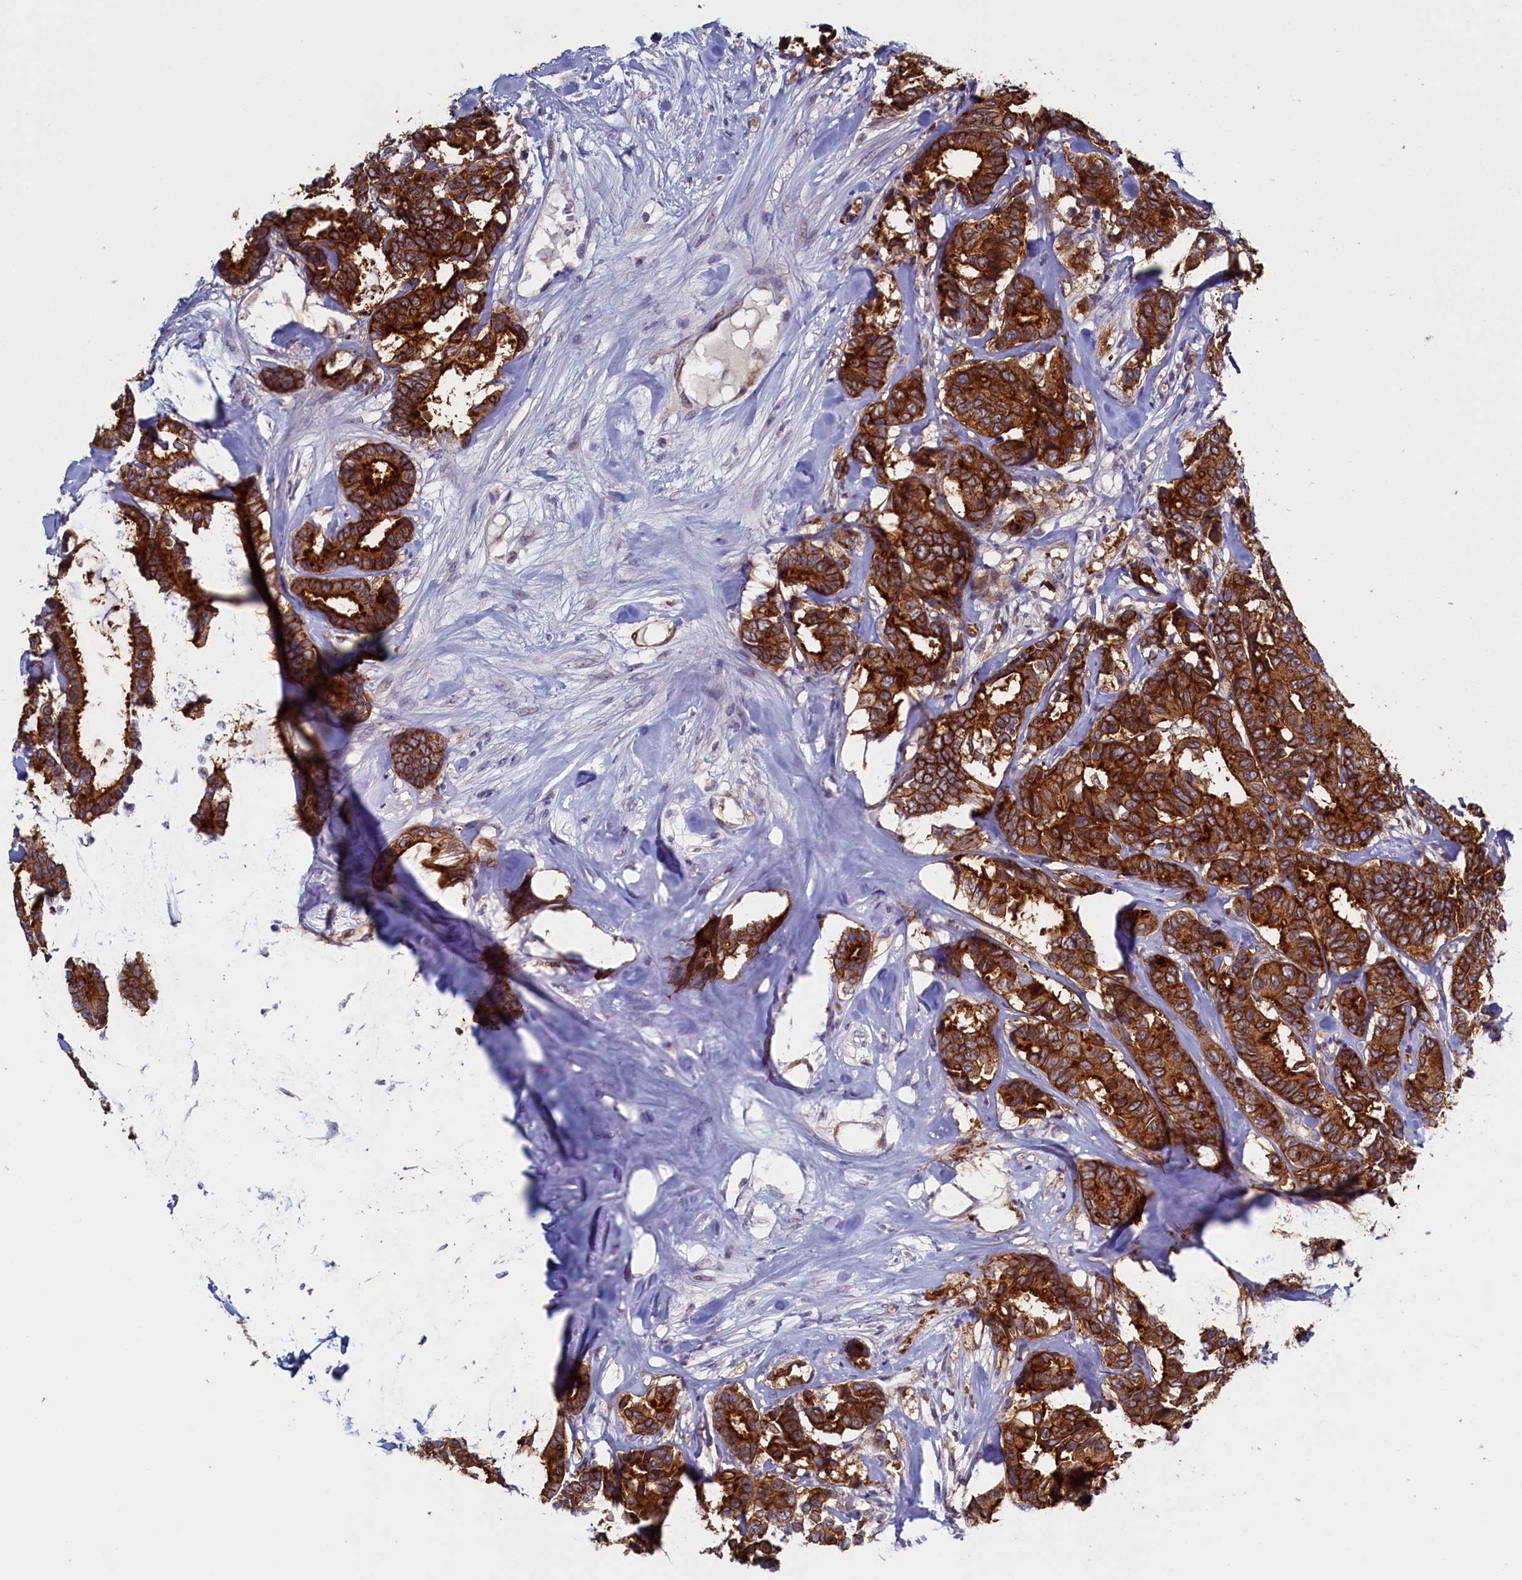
{"staining": {"intensity": "strong", "quantity": ">75%", "location": "cytoplasmic/membranous"}, "tissue": "breast cancer", "cell_type": "Tumor cells", "image_type": "cancer", "snomed": [{"axis": "morphology", "description": "Duct carcinoma"}, {"axis": "topography", "description": "Breast"}], "caption": "DAB (3,3'-diaminobenzidine) immunohistochemical staining of breast cancer (invasive ductal carcinoma) shows strong cytoplasmic/membranous protein positivity in approximately >75% of tumor cells.", "gene": "PACSIN3", "patient": {"sex": "female", "age": 87}}